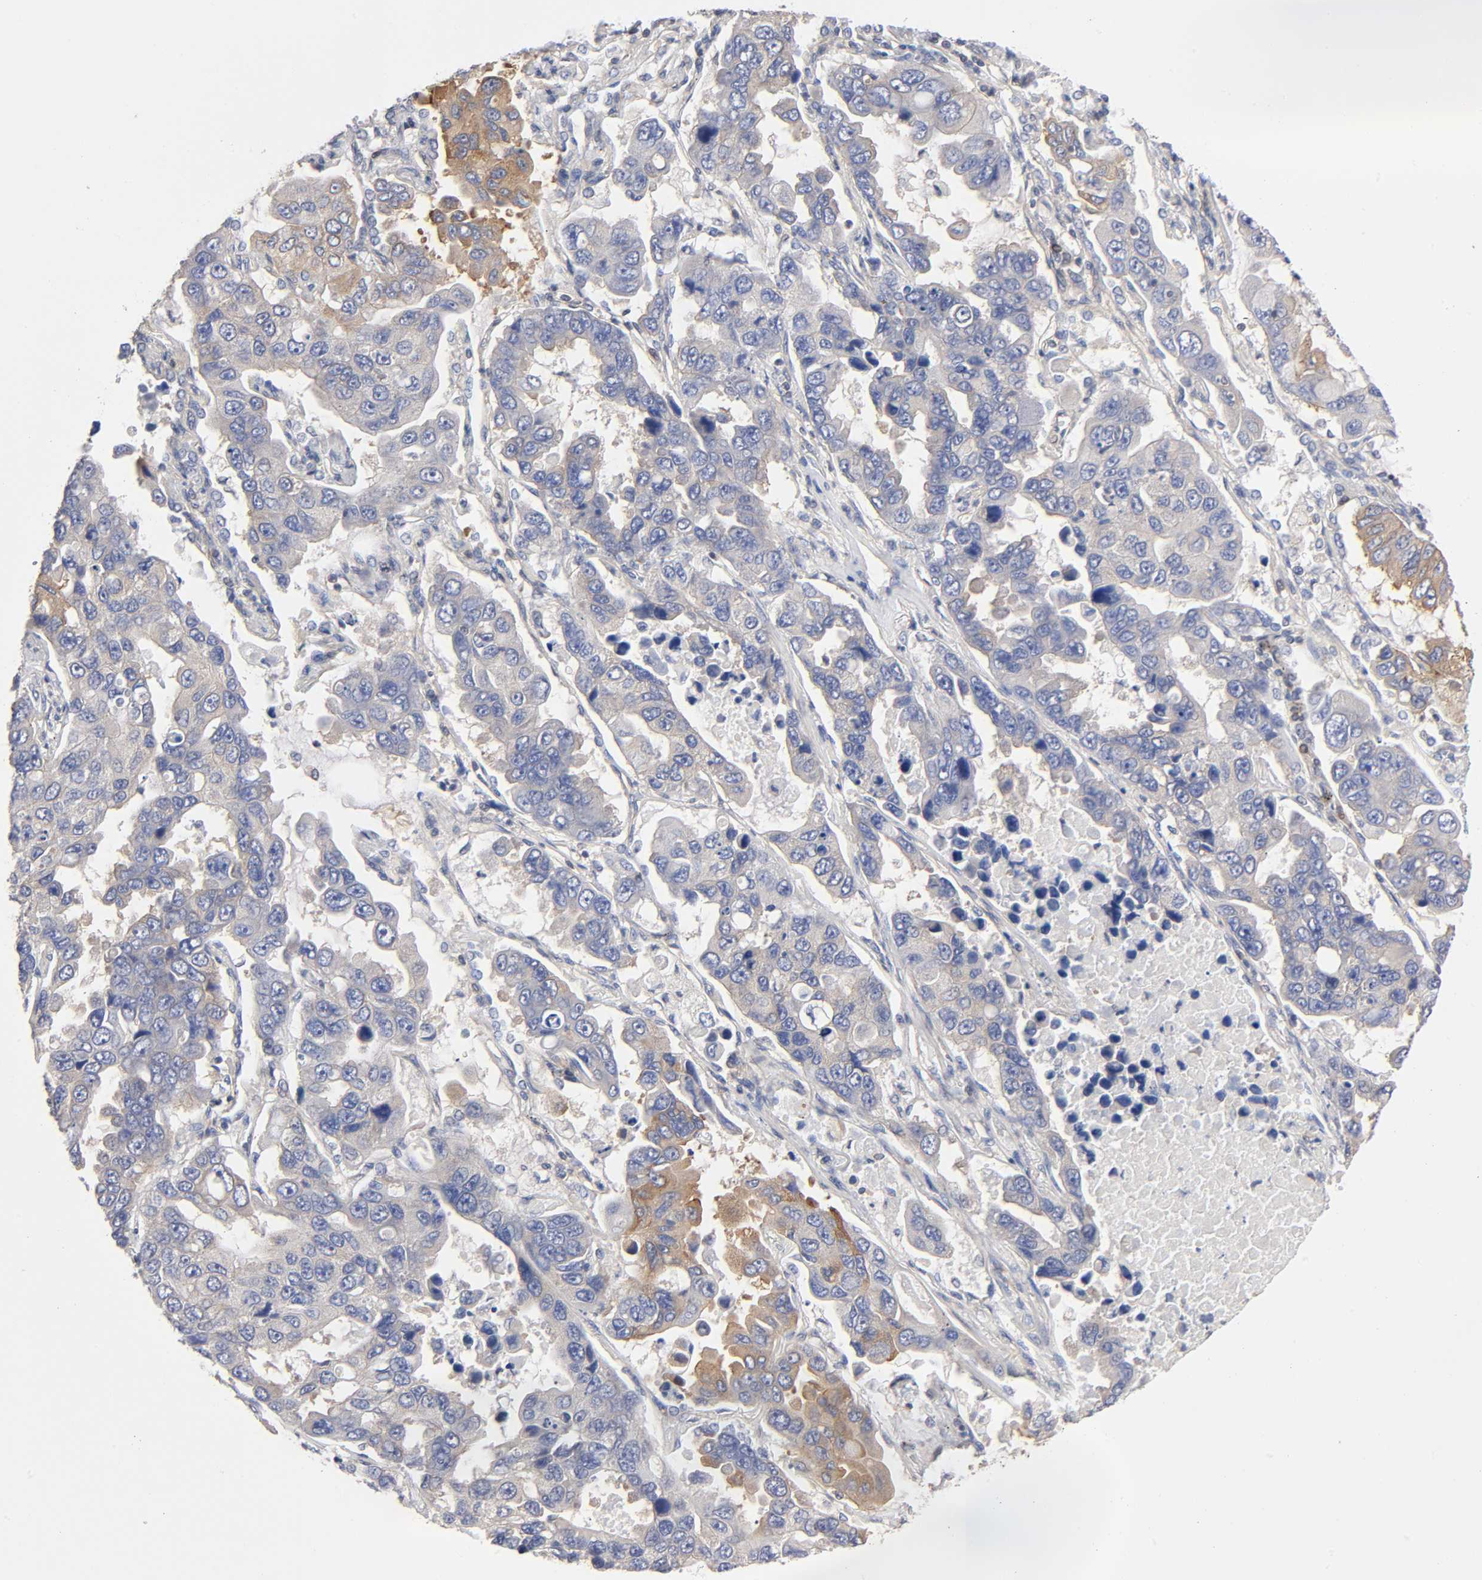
{"staining": {"intensity": "weak", "quantity": ">75%", "location": "cytoplasmic/membranous"}, "tissue": "lung cancer", "cell_type": "Tumor cells", "image_type": "cancer", "snomed": [{"axis": "morphology", "description": "Adenocarcinoma, NOS"}, {"axis": "topography", "description": "Lung"}], "caption": "Lung cancer stained with DAB (3,3'-diaminobenzidine) immunohistochemistry shows low levels of weak cytoplasmic/membranous positivity in approximately >75% of tumor cells.", "gene": "STRN3", "patient": {"sex": "male", "age": 64}}